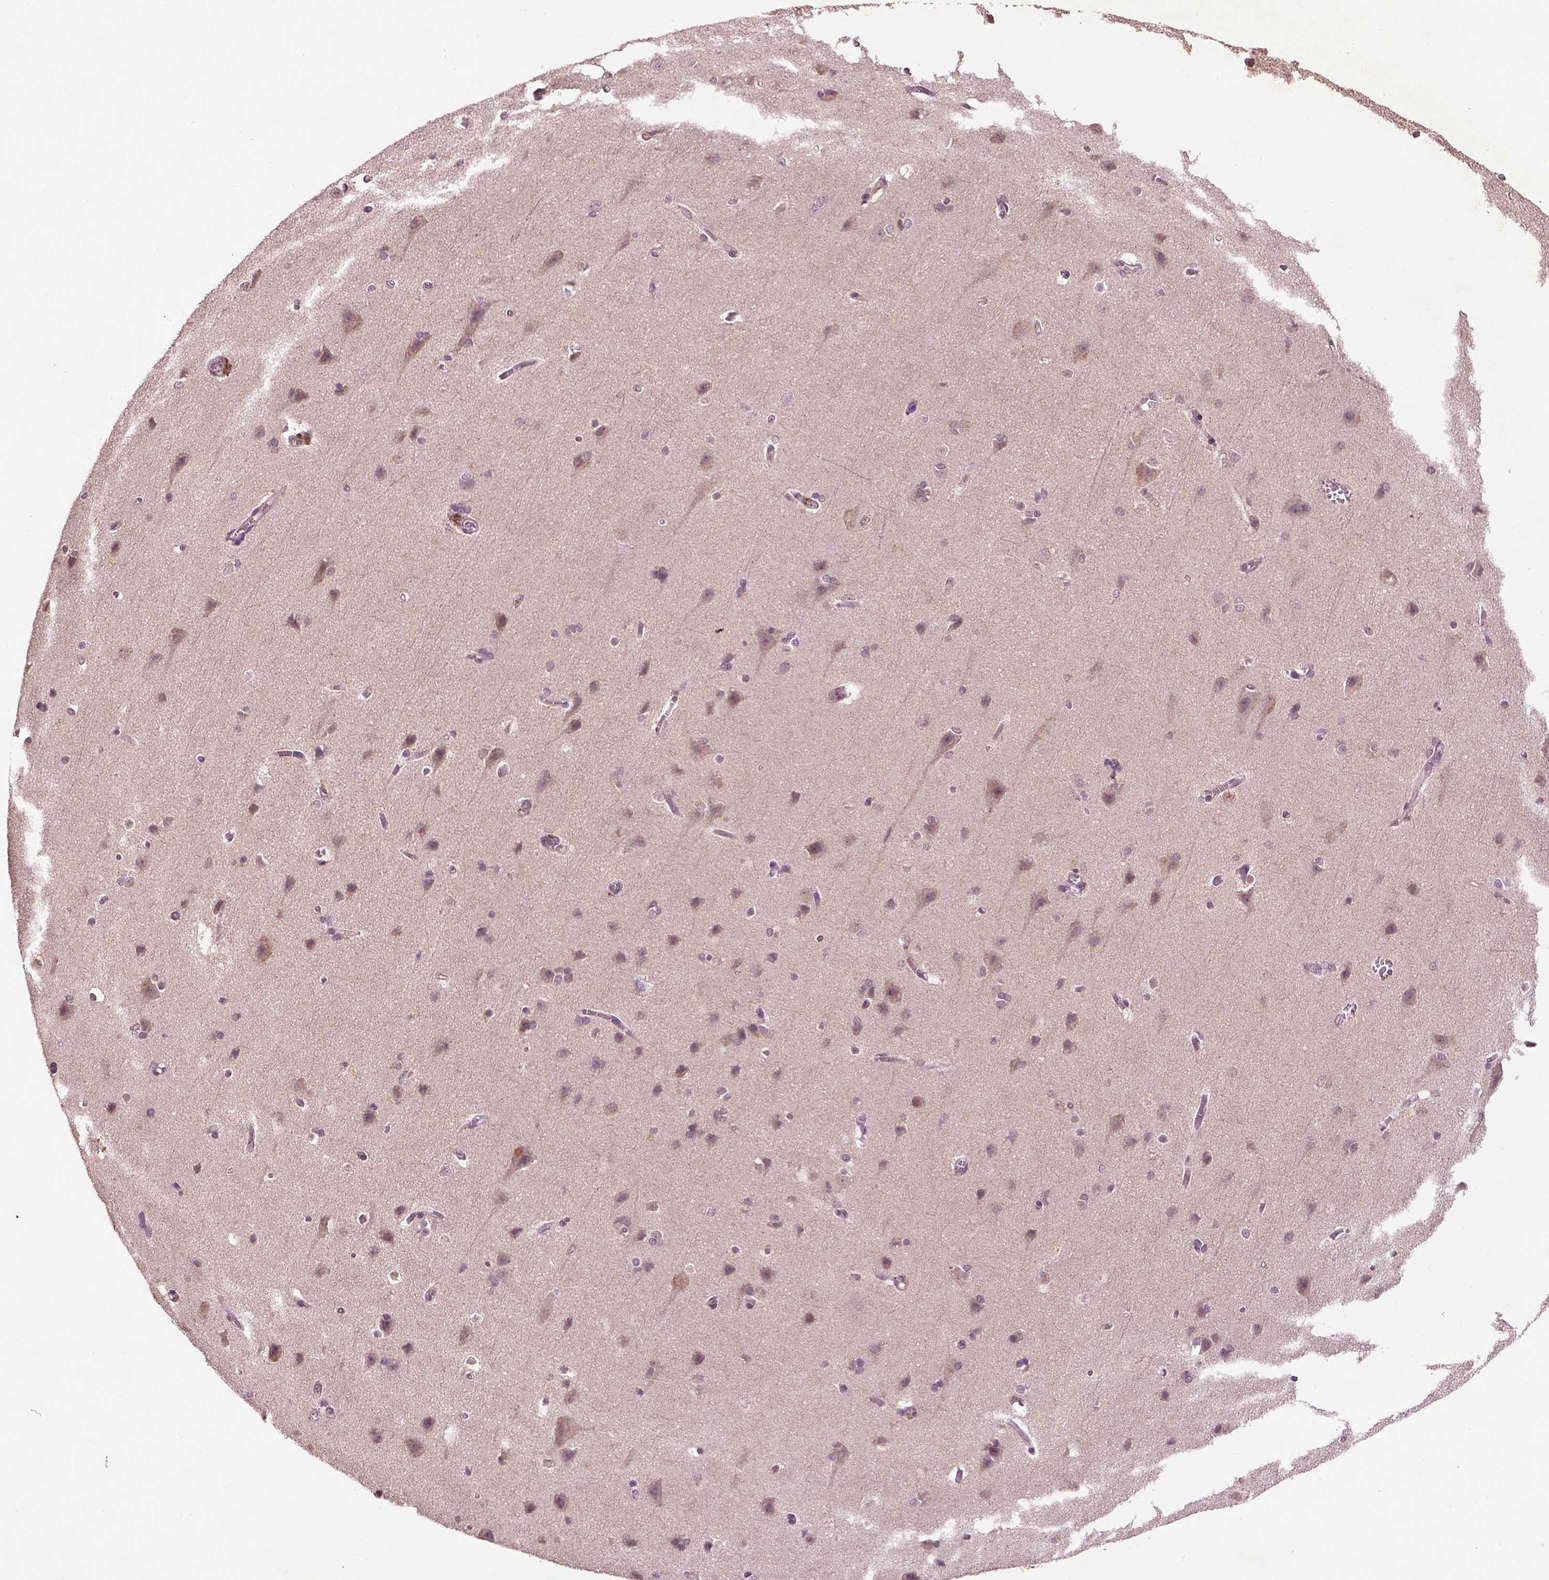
{"staining": {"intensity": "negative", "quantity": "none", "location": "none"}, "tissue": "cerebral cortex", "cell_type": "Endothelial cells", "image_type": "normal", "snomed": [{"axis": "morphology", "description": "Normal tissue, NOS"}, {"axis": "topography", "description": "Cerebral cortex"}], "caption": "Protein analysis of normal cerebral cortex demonstrates no significant staining in endothelial cells.", "gene": "MDP1", "patient": {"sex": "male", "age": 37}}